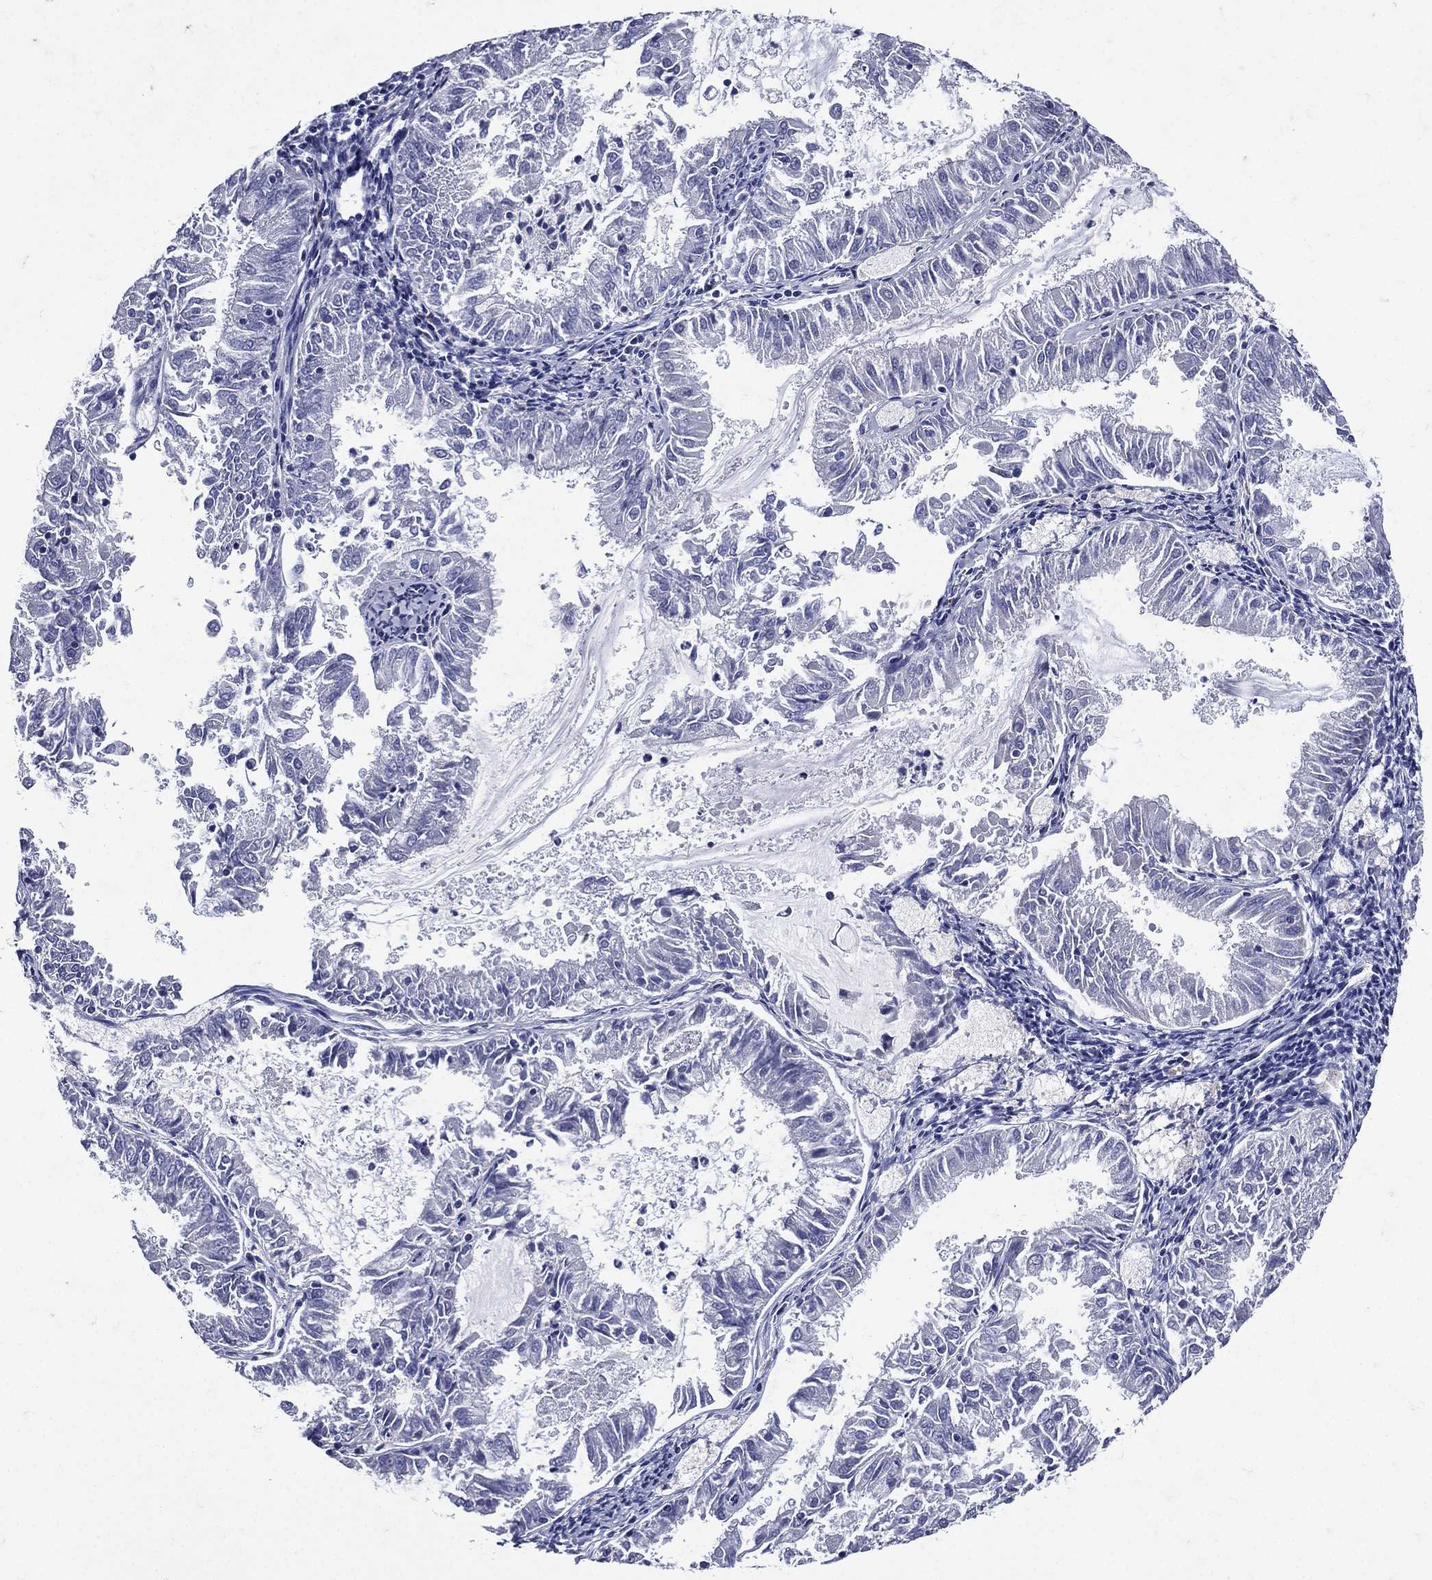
{"staining": {"intensity": "negative", "quantity": "none", "location": "none"}, "tissue": "endometrial cancer", "cell_type": "Tumor cells", "image_type": "cancer", "snomed": [{"axis": "morphology", "description": "Adenocarcinoma, NOS"}, {"axis": "topography", "description": "Endometrium"}], "caption": "The photomicrograph demonstrates no staining of tumor cells in endometrial adenocarcinoma.", "gene": "TGM1", "patient": {"sex": "female", "age": 57}}